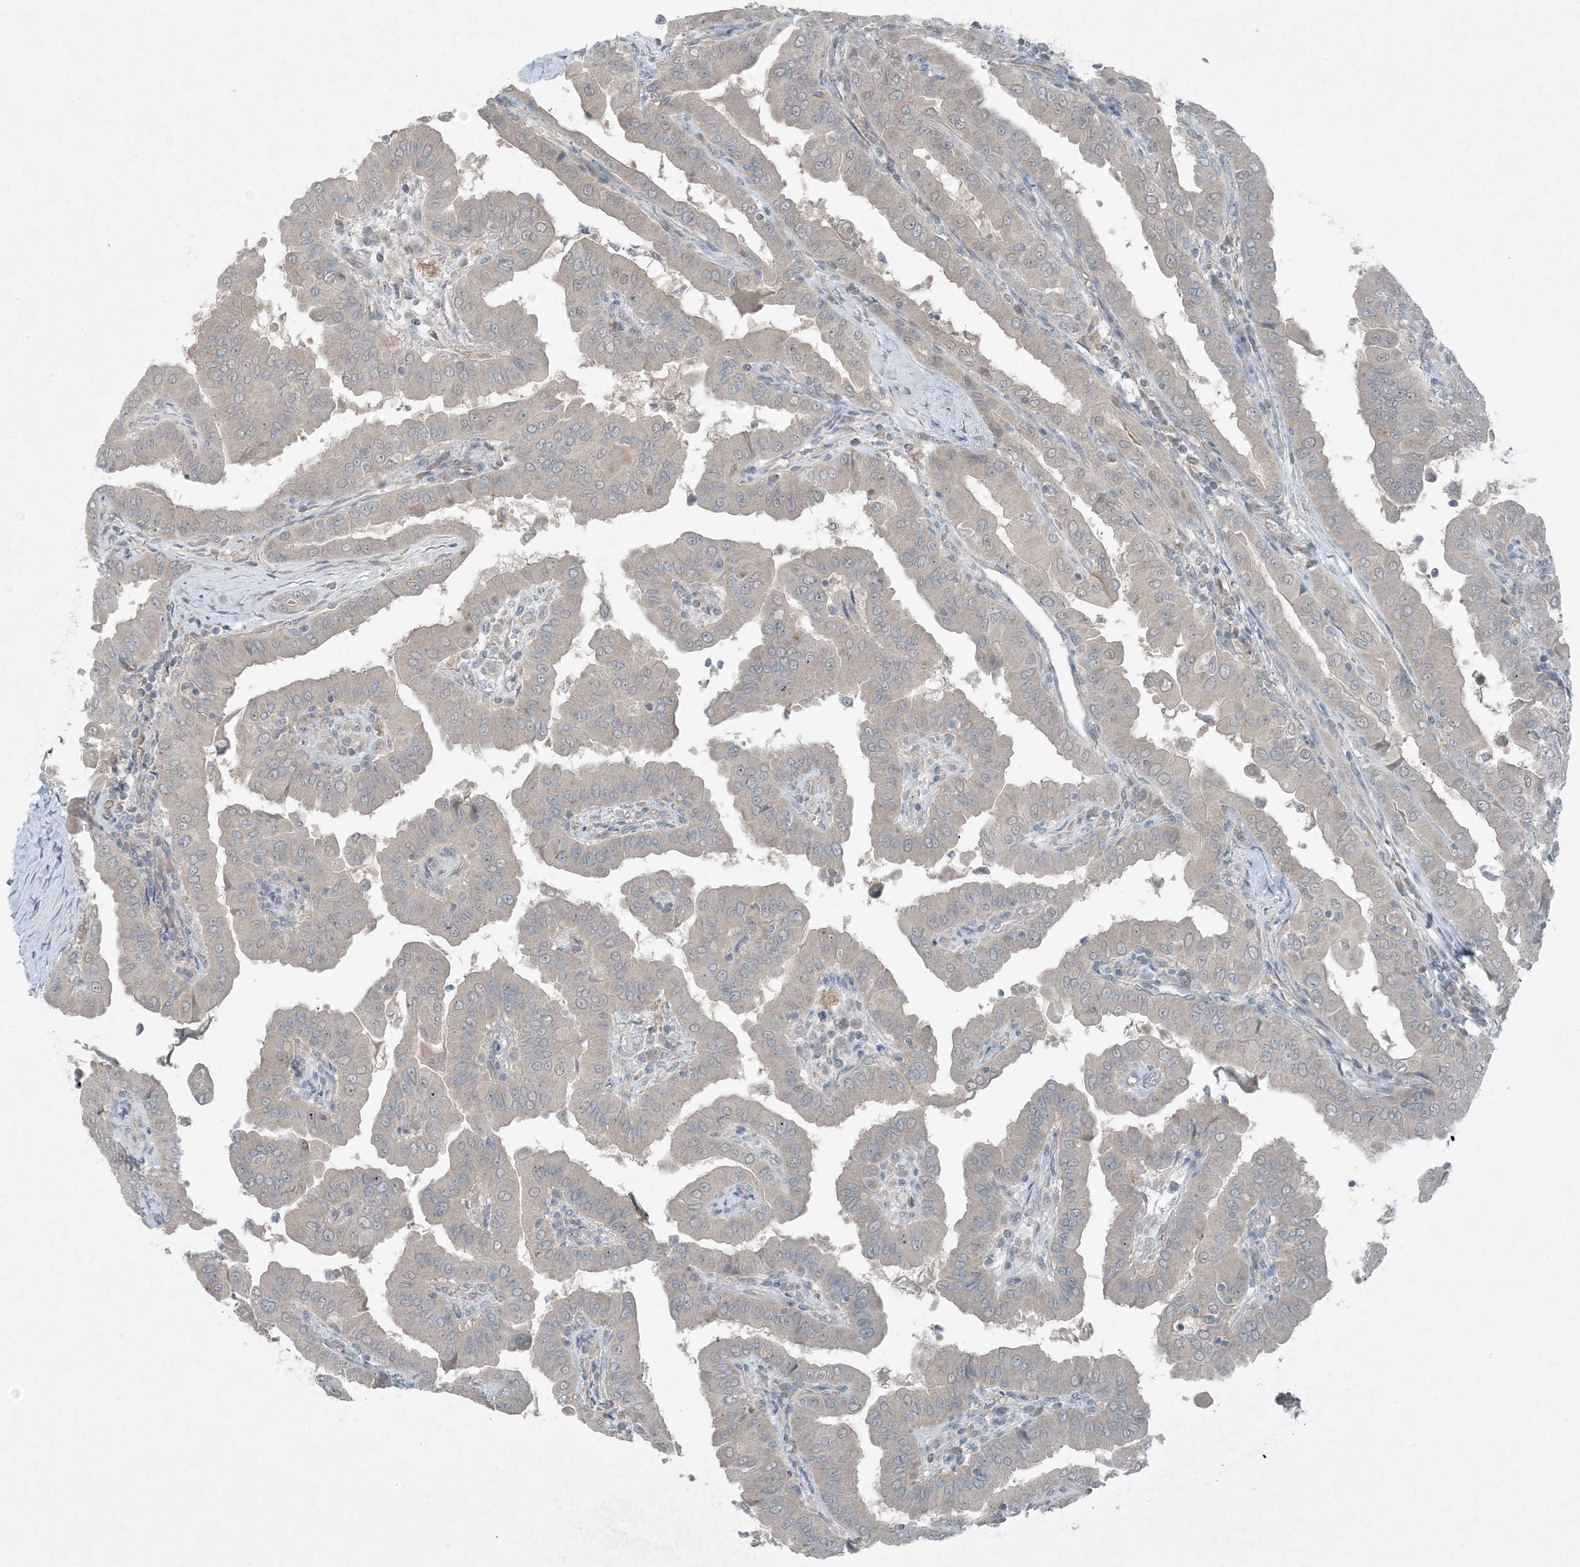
{"staining": {"intensity": "negative", "quantity": "none", "location": "none"}, "tissue": "thyroid cancer", "cell_type": "Tumor cells", "image_type": "cancer", "snomed": [{"axis": "morphology", "description": "Papillary adenocarcinoma, NOS"}, {"axis": "topography", "description": "Thyroid gland"}], "caption": "Immunohistochemistry histopathology image of human thyroid cancer (papillary adenocarcinoma) stained for a protein (brown), which shows no expression in tumor cells.", "gene": "MITD1", "patient": {"sex": "male", "age": 33}}